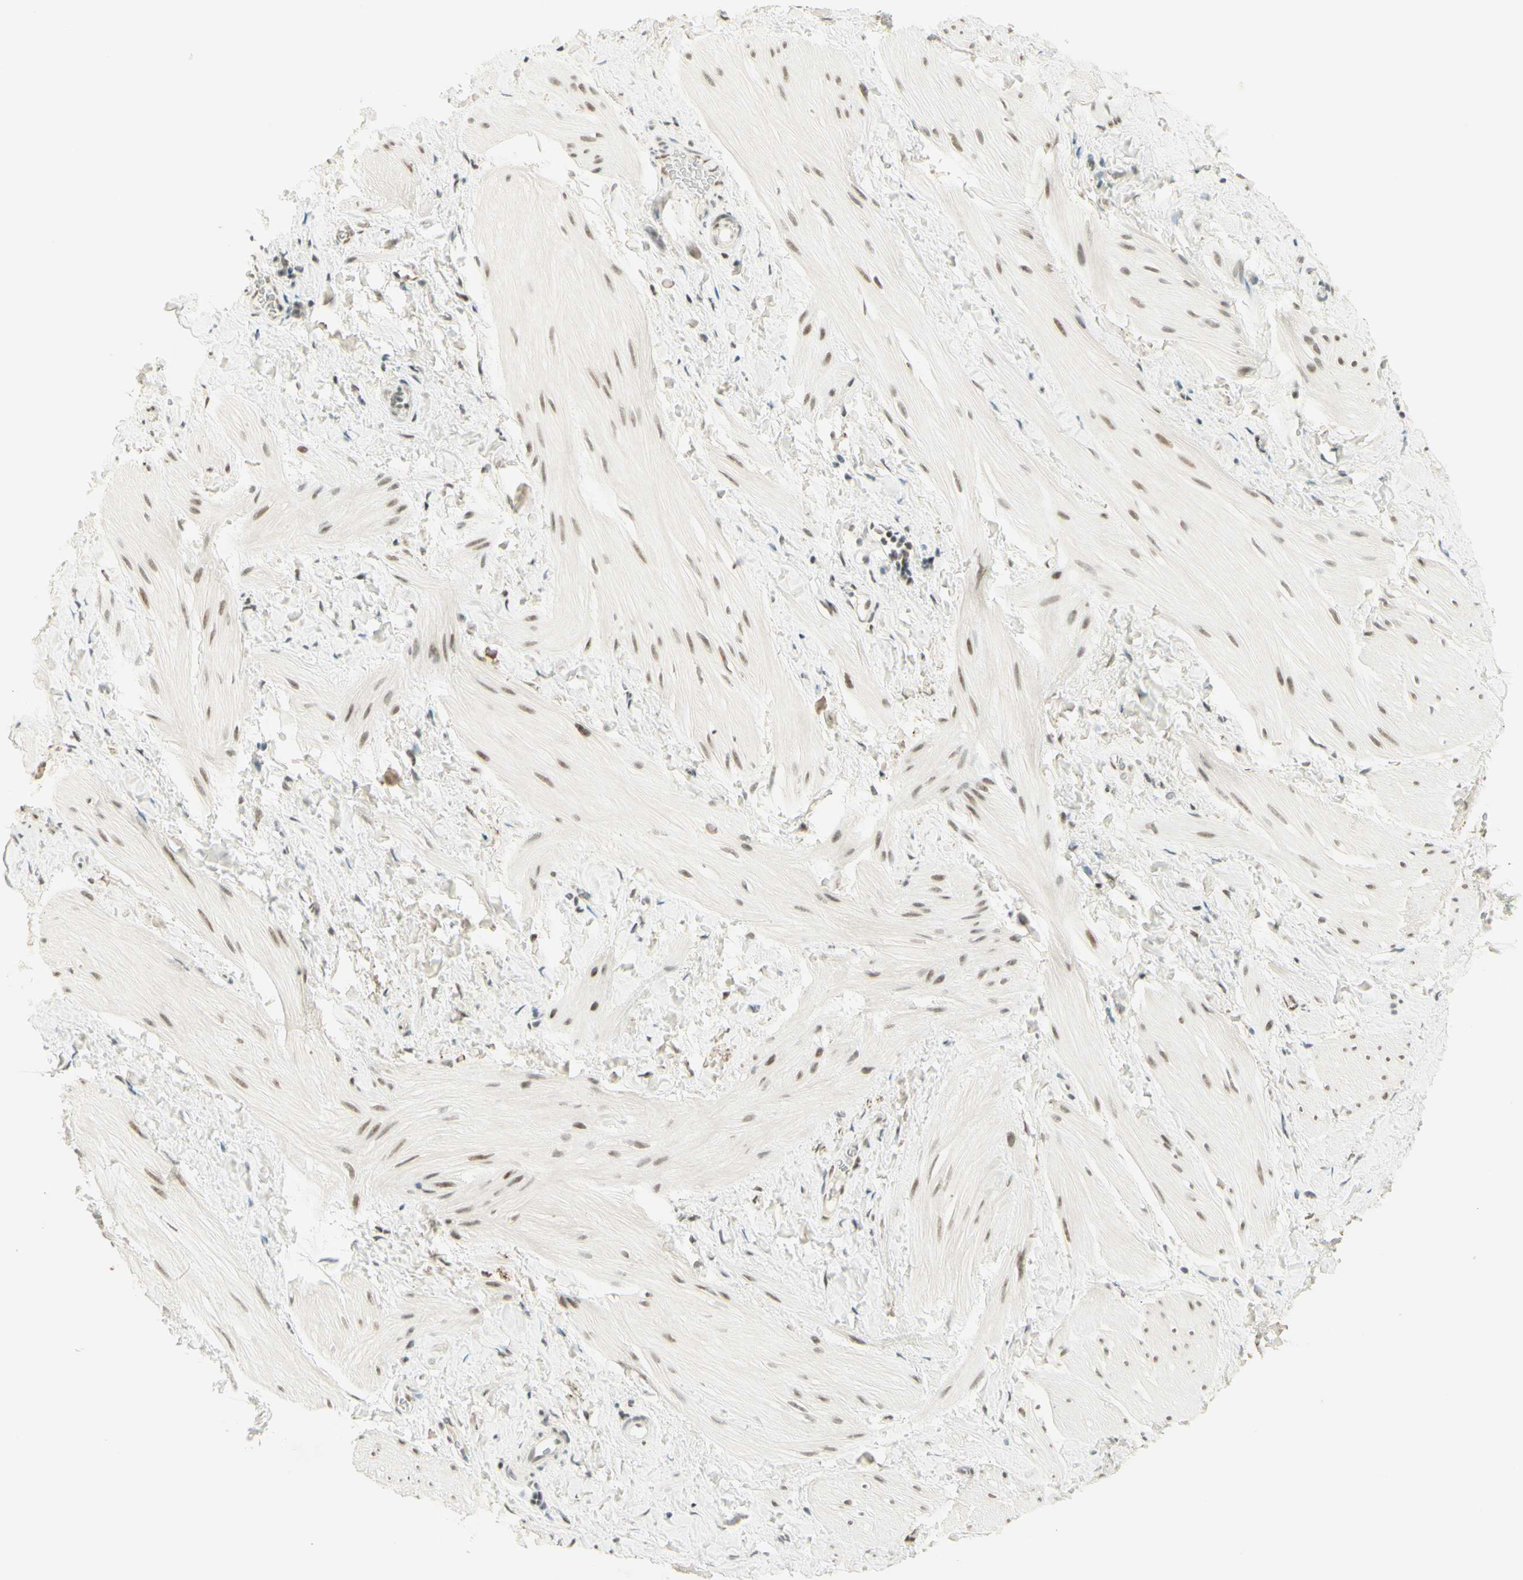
{"staining": {"intensity": "weak", "quantity": "25%-75%", "location": "nuclear"}, "tissue": "smooth muscle", "cell_type": "Smooth muscle cells", "image_type": "normal", "snomed": [{"axis": "morphology", "description": "Normal tissue, NOS"}, {"axis": "topography", "description": "Smooth muscle"}], "caption": "Unremarkable smooth muscle was stained to show a protein in brown. There is low levels of weak nuclear staining in approximately 25%-75% of smooth muscle cells.", "gene": "PMS2", "patient": {"sex": "male", "age": 16}}